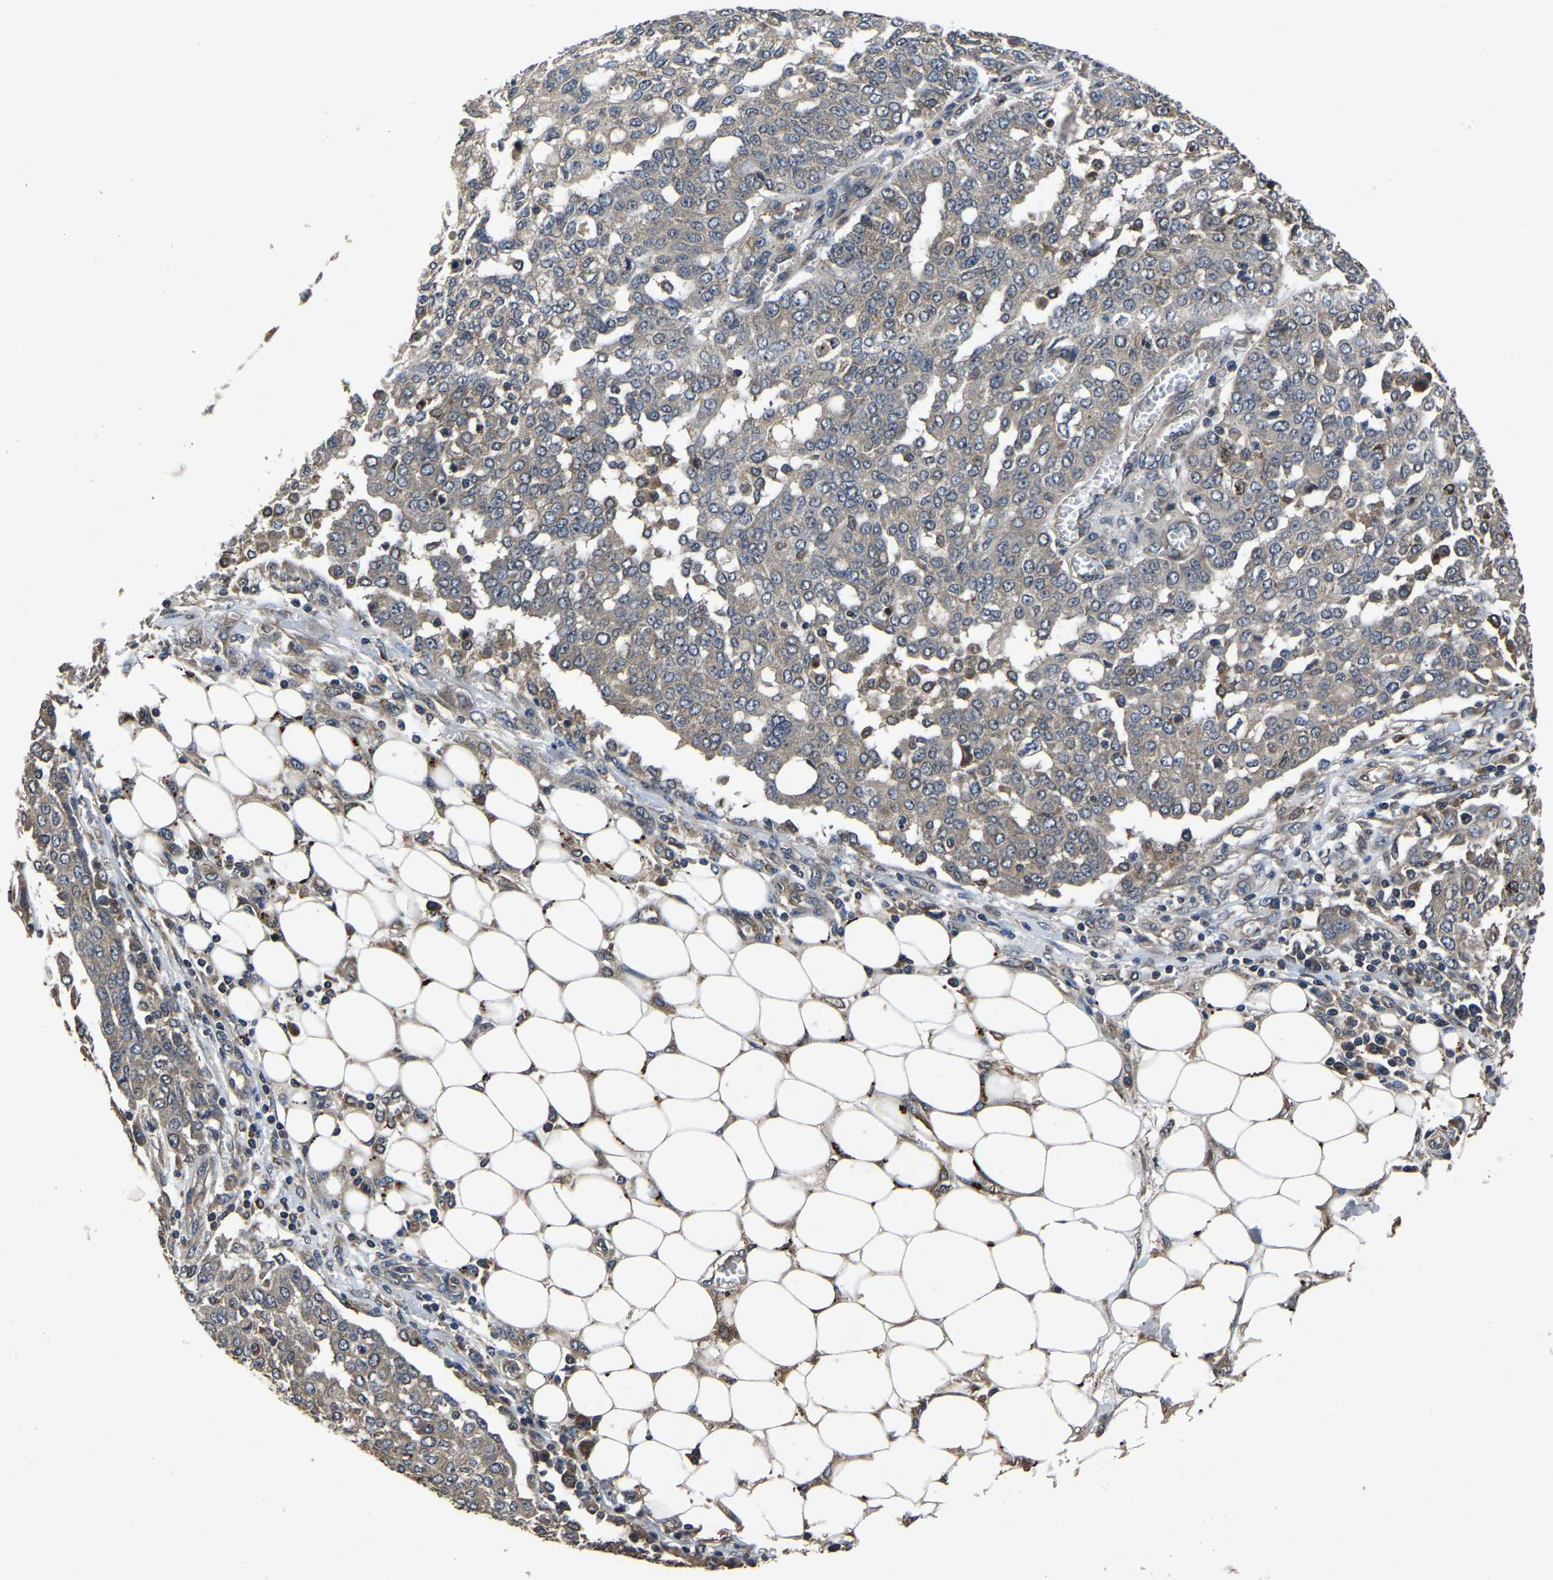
{"staining": {"intensity": "weak", "quantity": "25%-75%", "location": "cytoplasmic/membranous"}, "tissue": "ovarian cancer", "cell_type": "Tumor cells", "image_type": "cancer", "snomed": [{"axis": "morphology", "description": "Cystadenocarcinoma, serous, NOS"}, {"axis": "topography", "description": "Soft tissue"}, {"axis": "topography", "description": "Ovary"}], "caption": "This image reveals immunohistochemistry staining of serous cystadenocarcinoma (ovarian), with low weak cytoplasmic/membranous positivity in about 25%-75% of tumor cells.", "gene": "CRYZL1", "patient": {"sex": "female", "age": 57}}